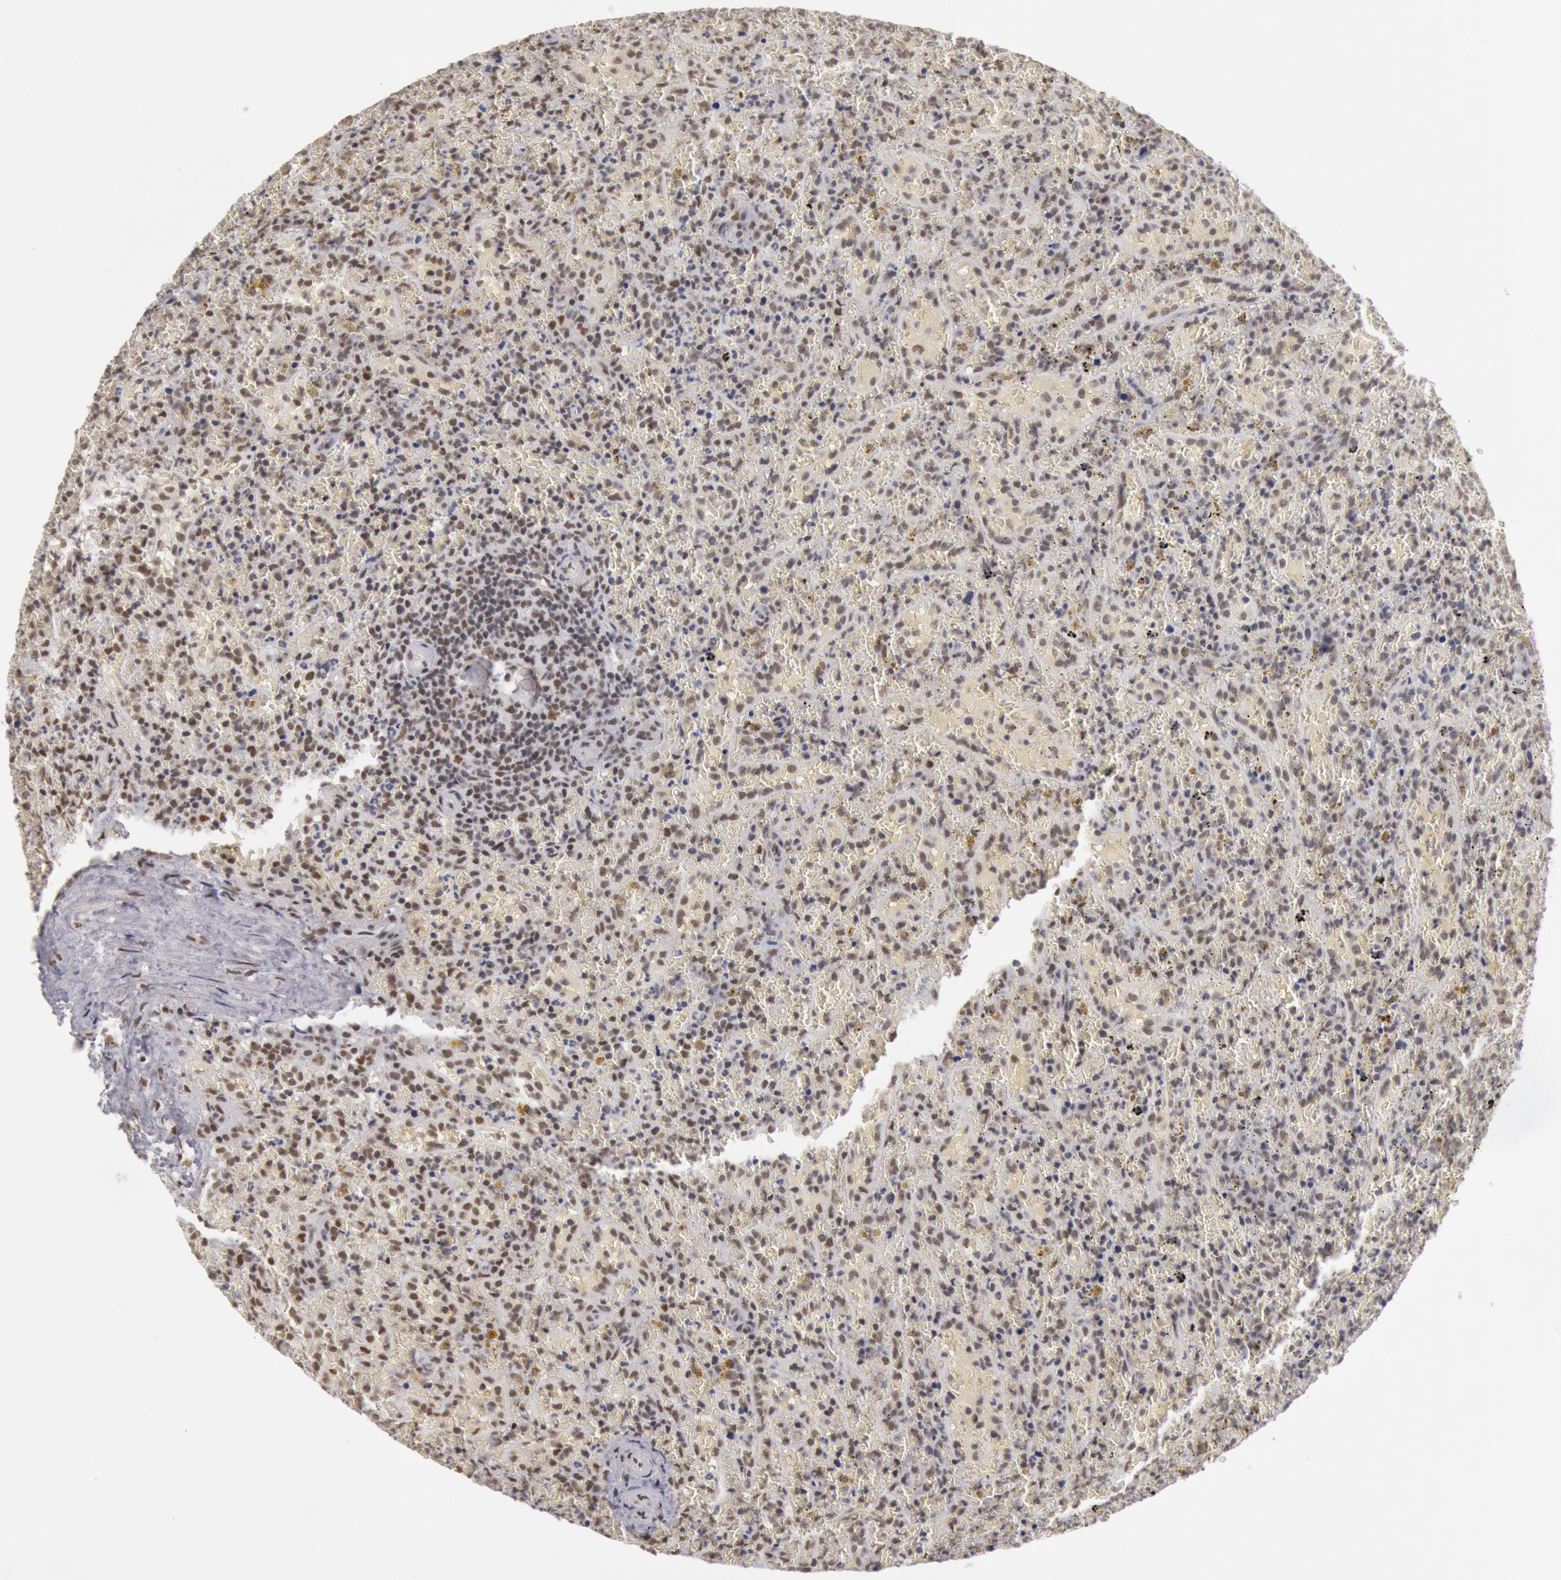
{"staining": {"intensity": "moderate", "quantity": "25%-75%", "location": "nuclear"}, "tissue": "lymphoma", "cell_type": "Tumor cells", "image_type": "cancer", "snomed": [{"axis": "morphology", "description": "Malignant lymphoma, non-Hodgkin's type, High grade"}, {"axis": "topography", "description": "Spleen"}, {"axis": "topography", "description": "Lymph node"}], "caption": "A medium amount of moderate nuclear expression is appreciated in approximately 25%-75% of tumor cells in lymphoma tissue. (DAB (3,3'-diaminobenzidine) IHC with brightfield microscopy, high magnification).", "gene": "ESS2", "patient": {"sex": "female", "age": 70}}